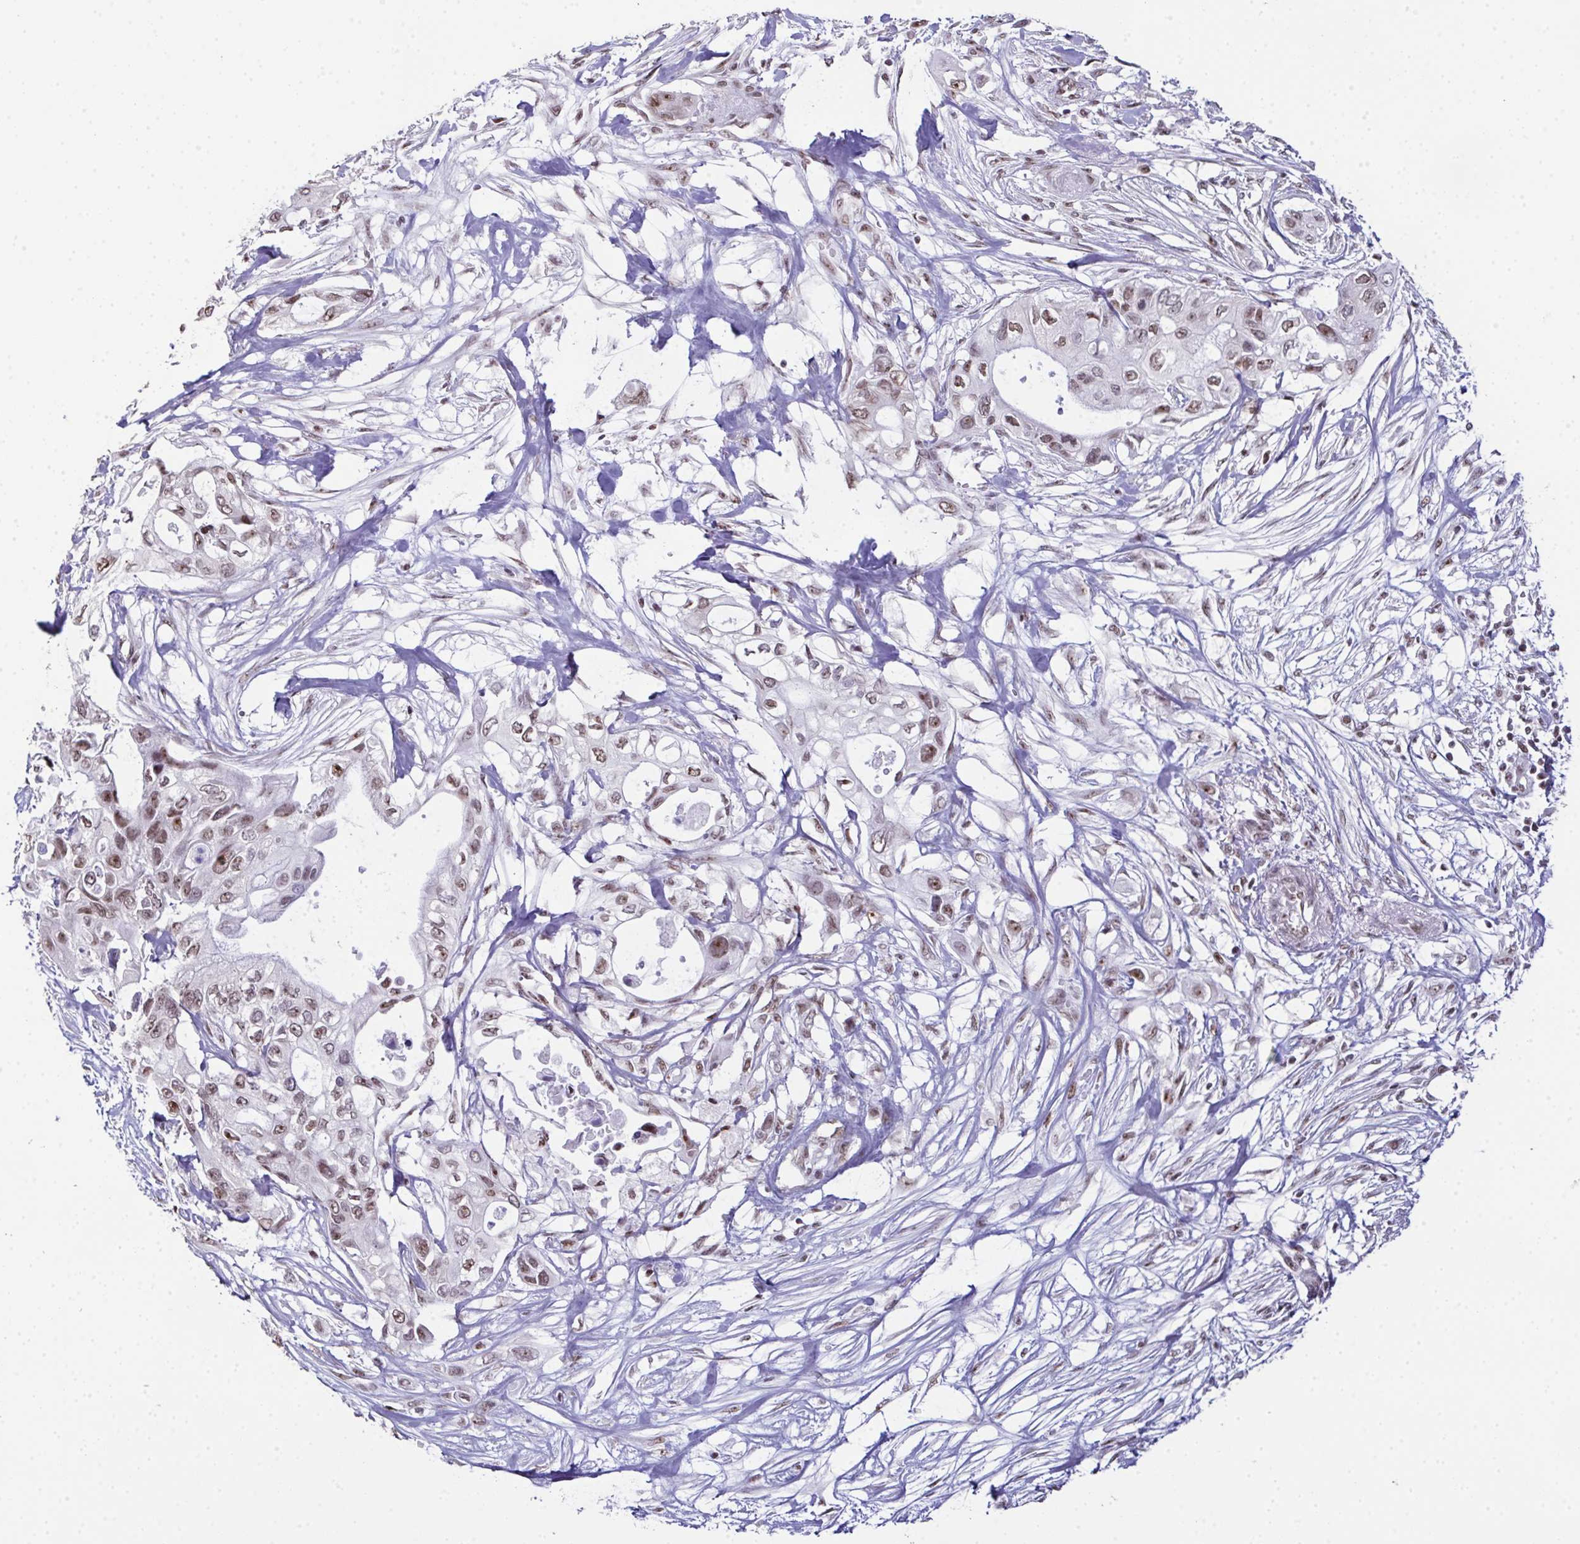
{"staining": {"intensity": "moderate", "quantity": ">75%", "location": "nuclear"}, "tissue": "pancreatic cancer", "cell_type": "Tumor cells", "image_type": "cancer", "snomed": [{"axis": "morphology", "description": "Adenocarcinoma, NOS"}, {"axis": "topography", "description": "Pancreas"}], "caption": "Human pancreatic cancer stained with a brown dye reveals moderate nuclear positive positivity in about >75% of tumor cells.", "gene": "ZNF800", "patient": {"sex": "female", "age": 63}}